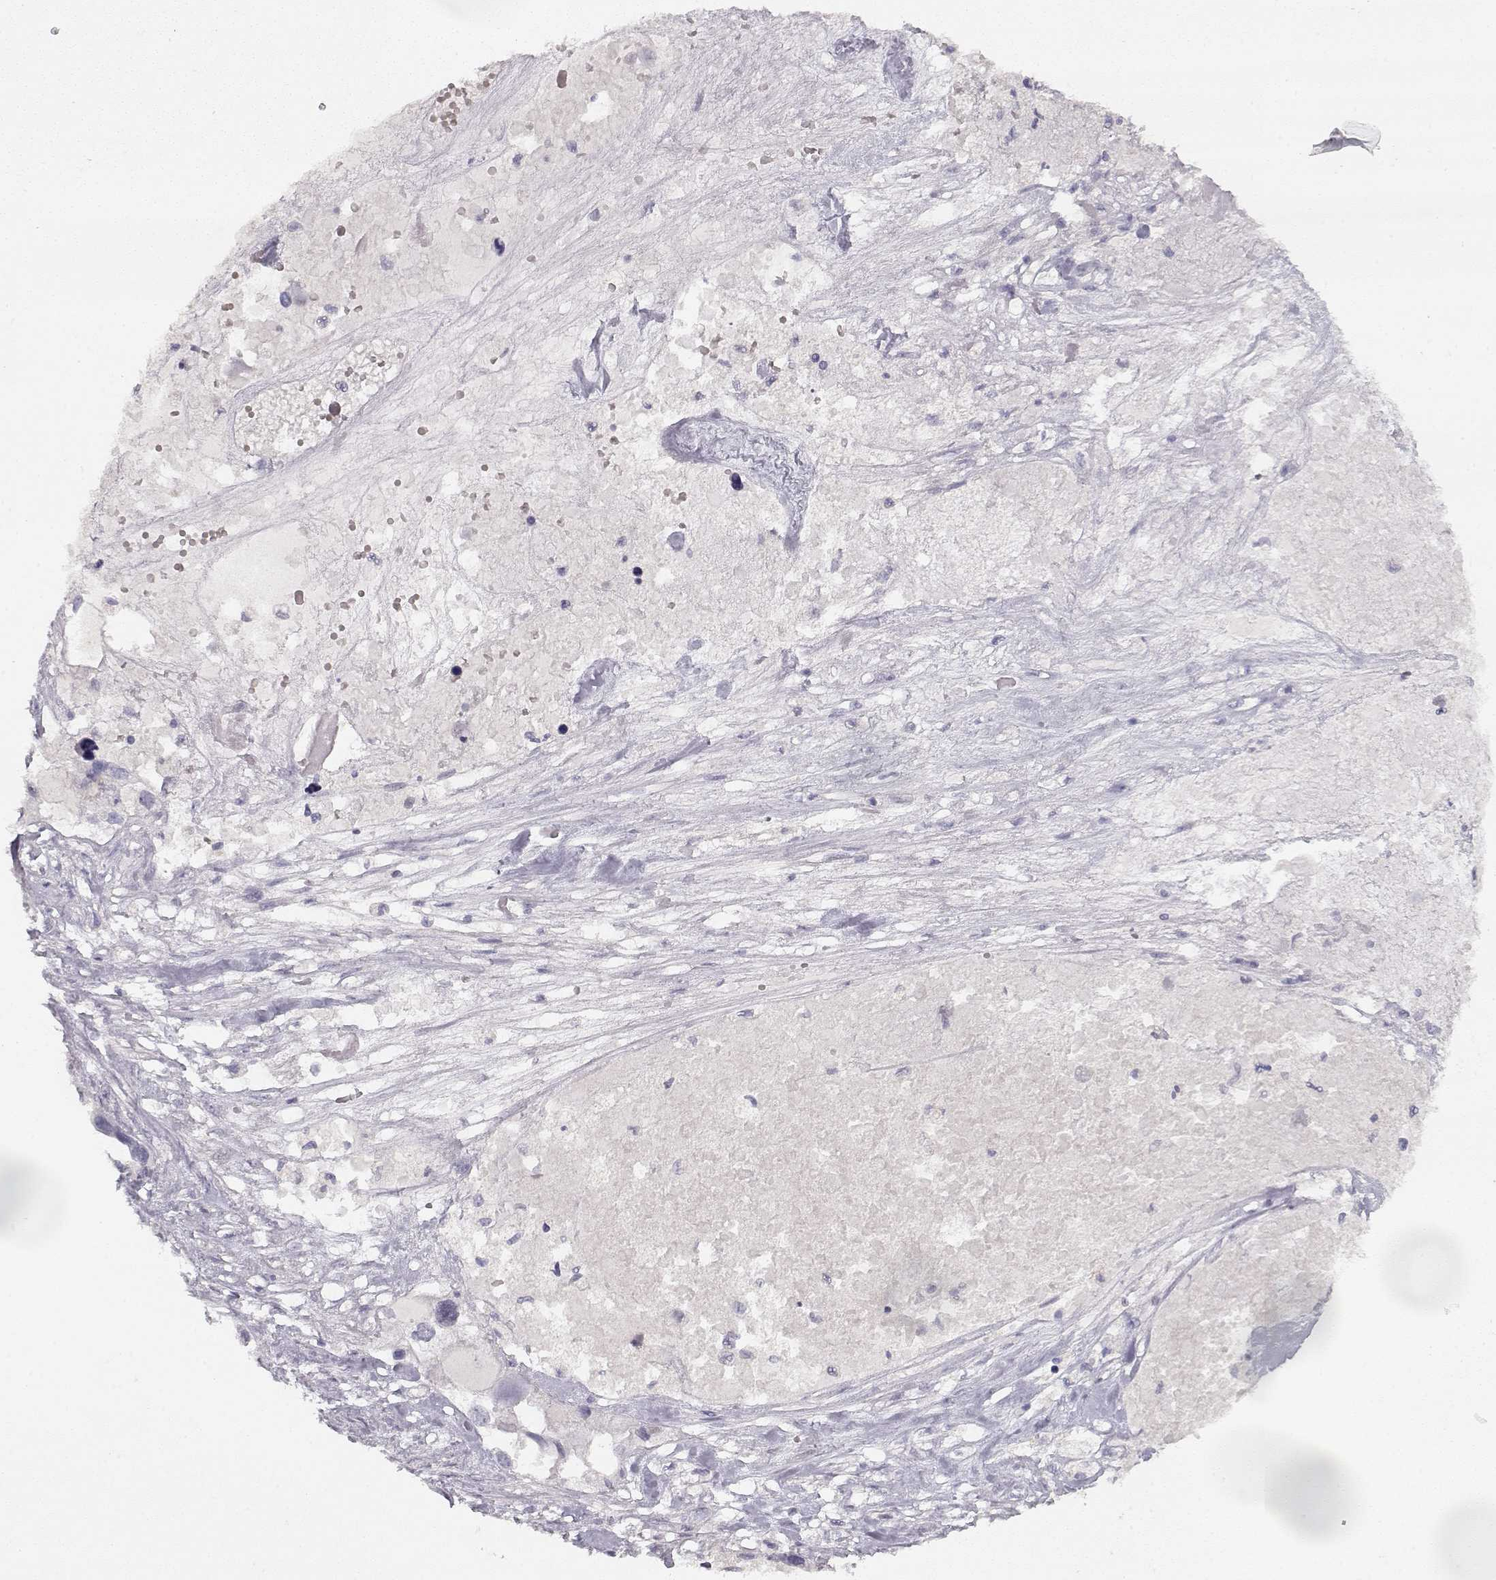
{"staining": {"intensity": "negative", "quantity": "none", "location": "none"}, "tissue": "ovarian cancer", "cell_type": "Tumor cells", "image_type": "cancer", "snomed": [{"axis": "morphology", "description": "Cystadenocarcinoma, serous, NOS"}, {"axis": "topography", "description": "Ovary"}], "caption": "Tumor cells are negative for brown protein staining in ovarian cancer (serous cystadenocarcinoma).", "gene": "TPH2", "patient": {"sex": "female", "age": 54}}